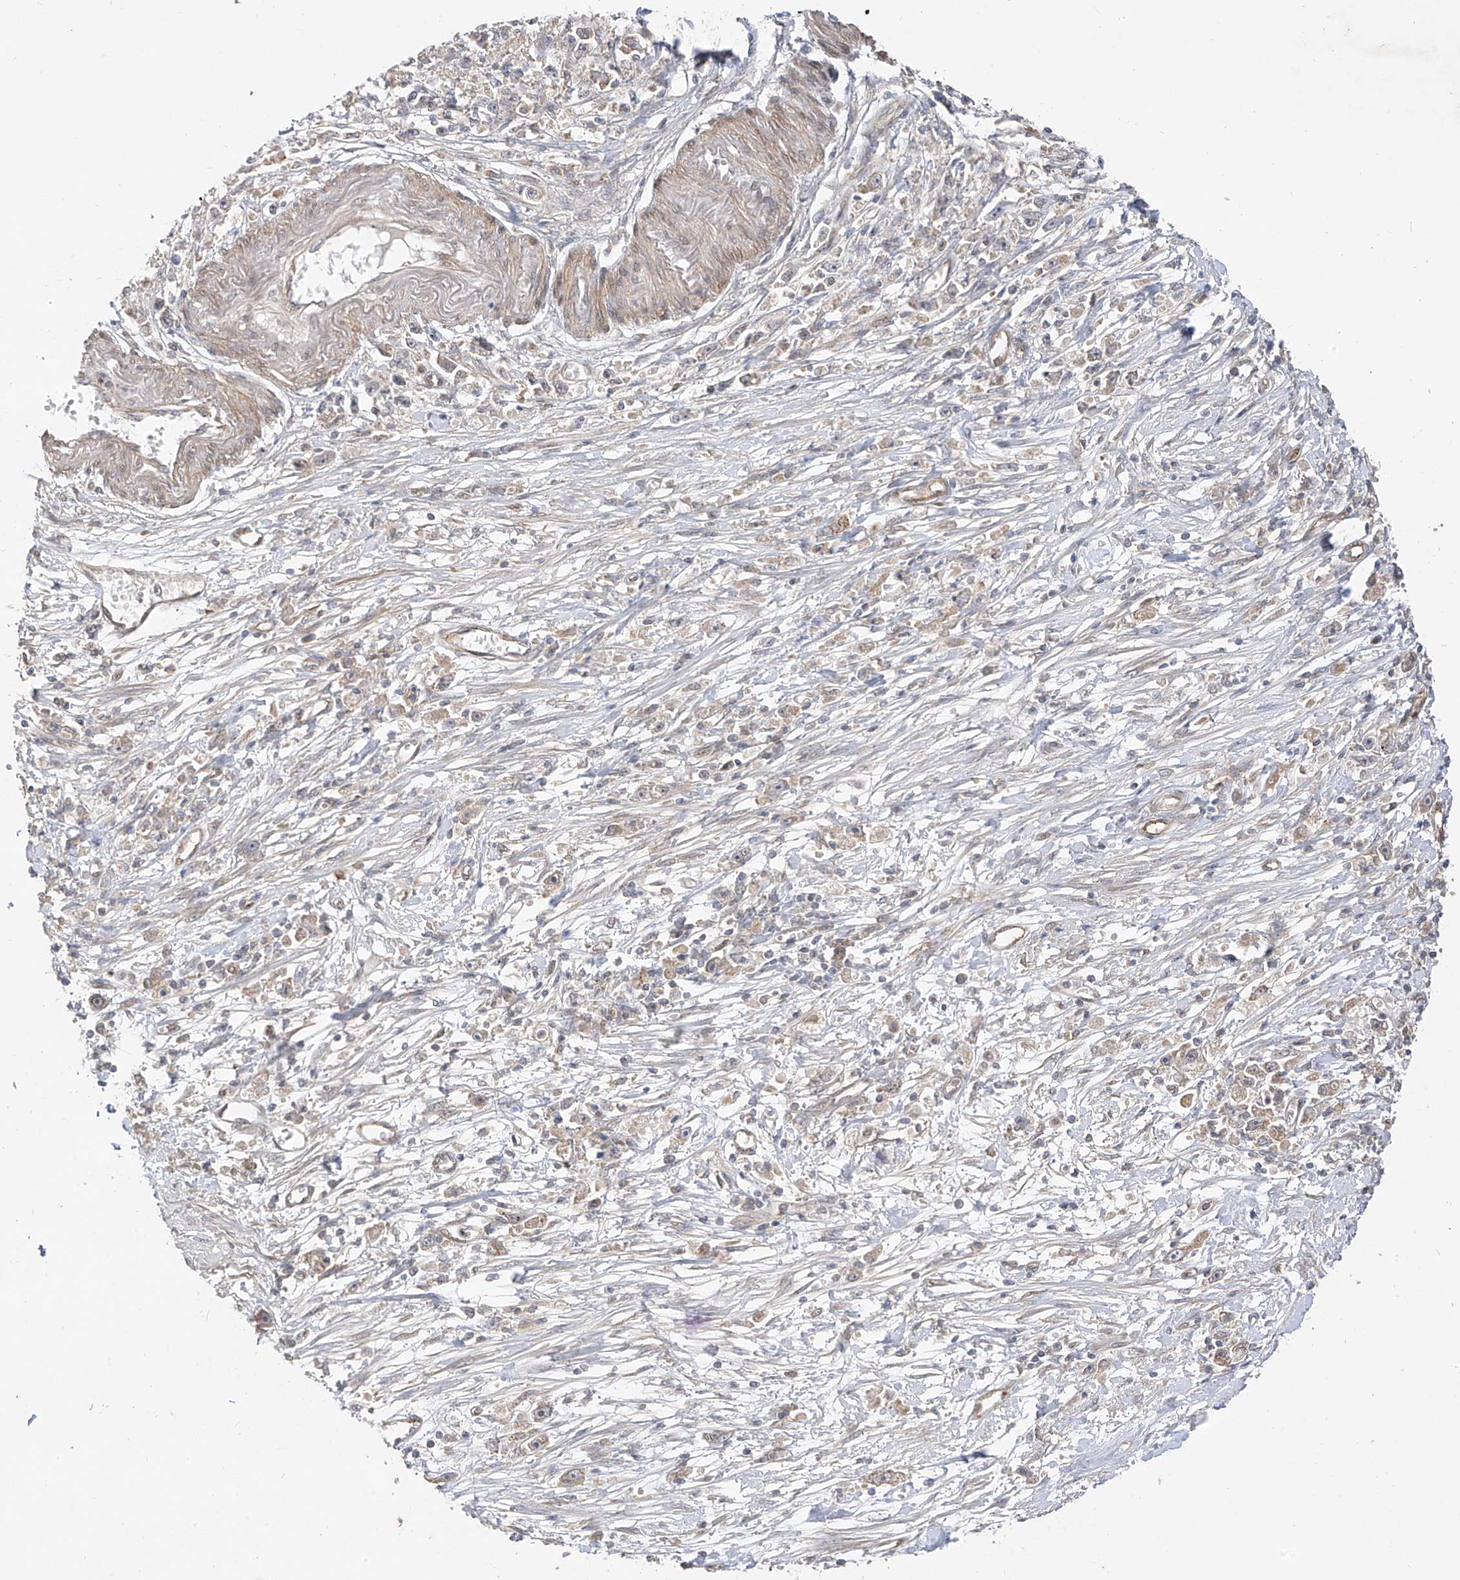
{"staining": {"intensity": "negative", "quantity": "none", "location": "none"}, "tissue": "stomach cancer", "cell_type": "Tumor cells", "image_type": "cancer", "snomed": [{"axis": "morphology", "description": "Adenocarcinoma, NOS"}, {"axis": "topography", "description": "Stomach"}], "caption": "High power microscopy image of an IHC image of stomach cancer (adenocarcinoma), revealing no significant staining in tumor cells.", "gene": "MRTFA", "patient": {"sex": "female", "age": 59}}